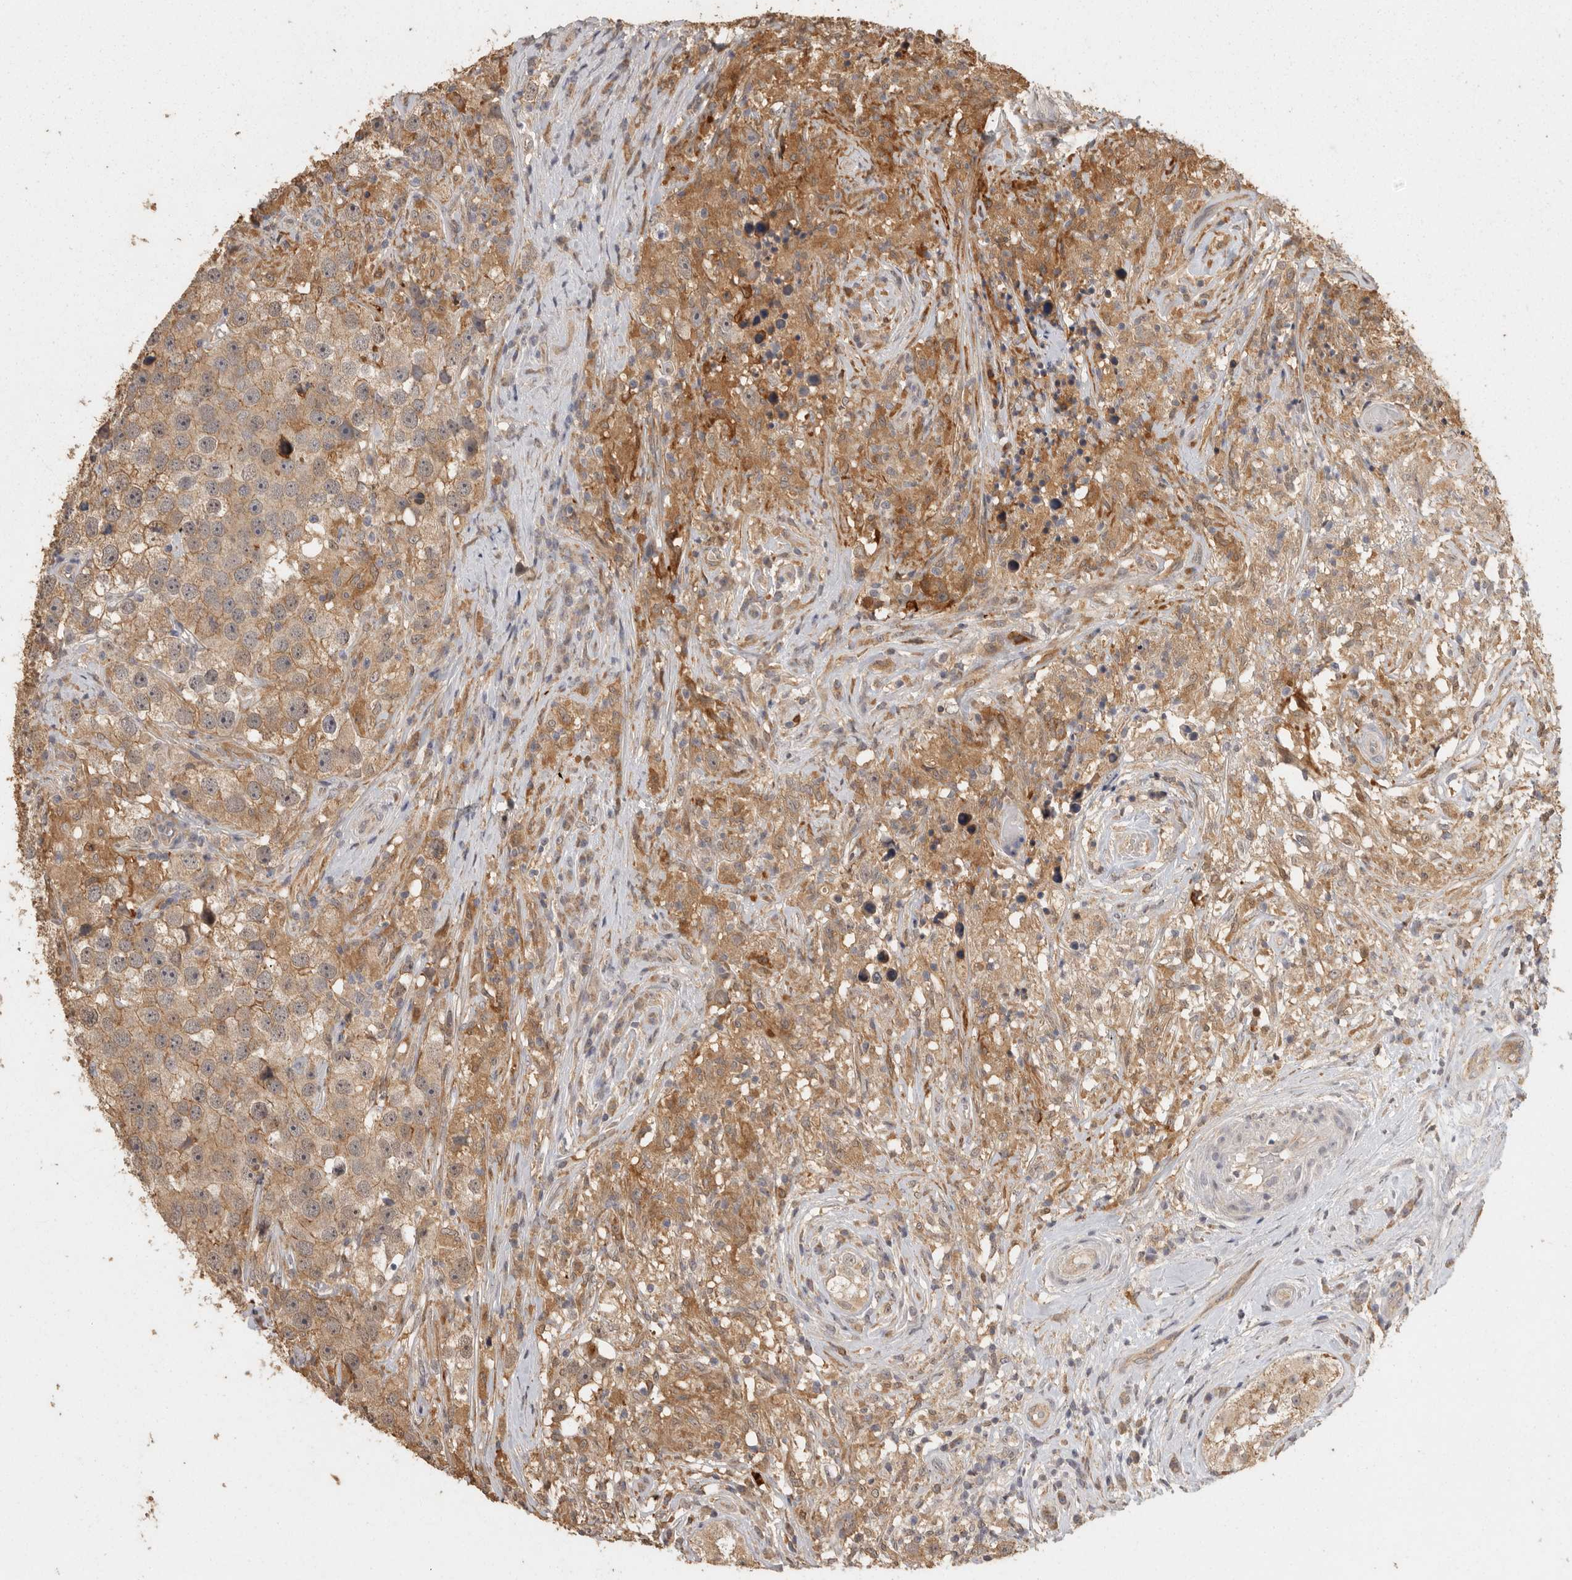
{"staining": {"intensity": "moderate", "quantity": ">75%", "location": "cytoplasmic/membranous"}, "tissue": "testis cancer", "cell_type": "Tumor cells", "image_type": "cancer", "snomed": [{"axis": "morphology", "description": "Seminoma, NOS"}, {"axis": "topography", "description": "Testis"}], "caption": "An image showing moderate cytoplasmic/membranous staining in approximately >75% of tumor cells in seminoma (testis), as visualized by brown immunohistochemical staining.", "gene": "BAIAP2", "patient": {"sex": "male", "age": 49}}